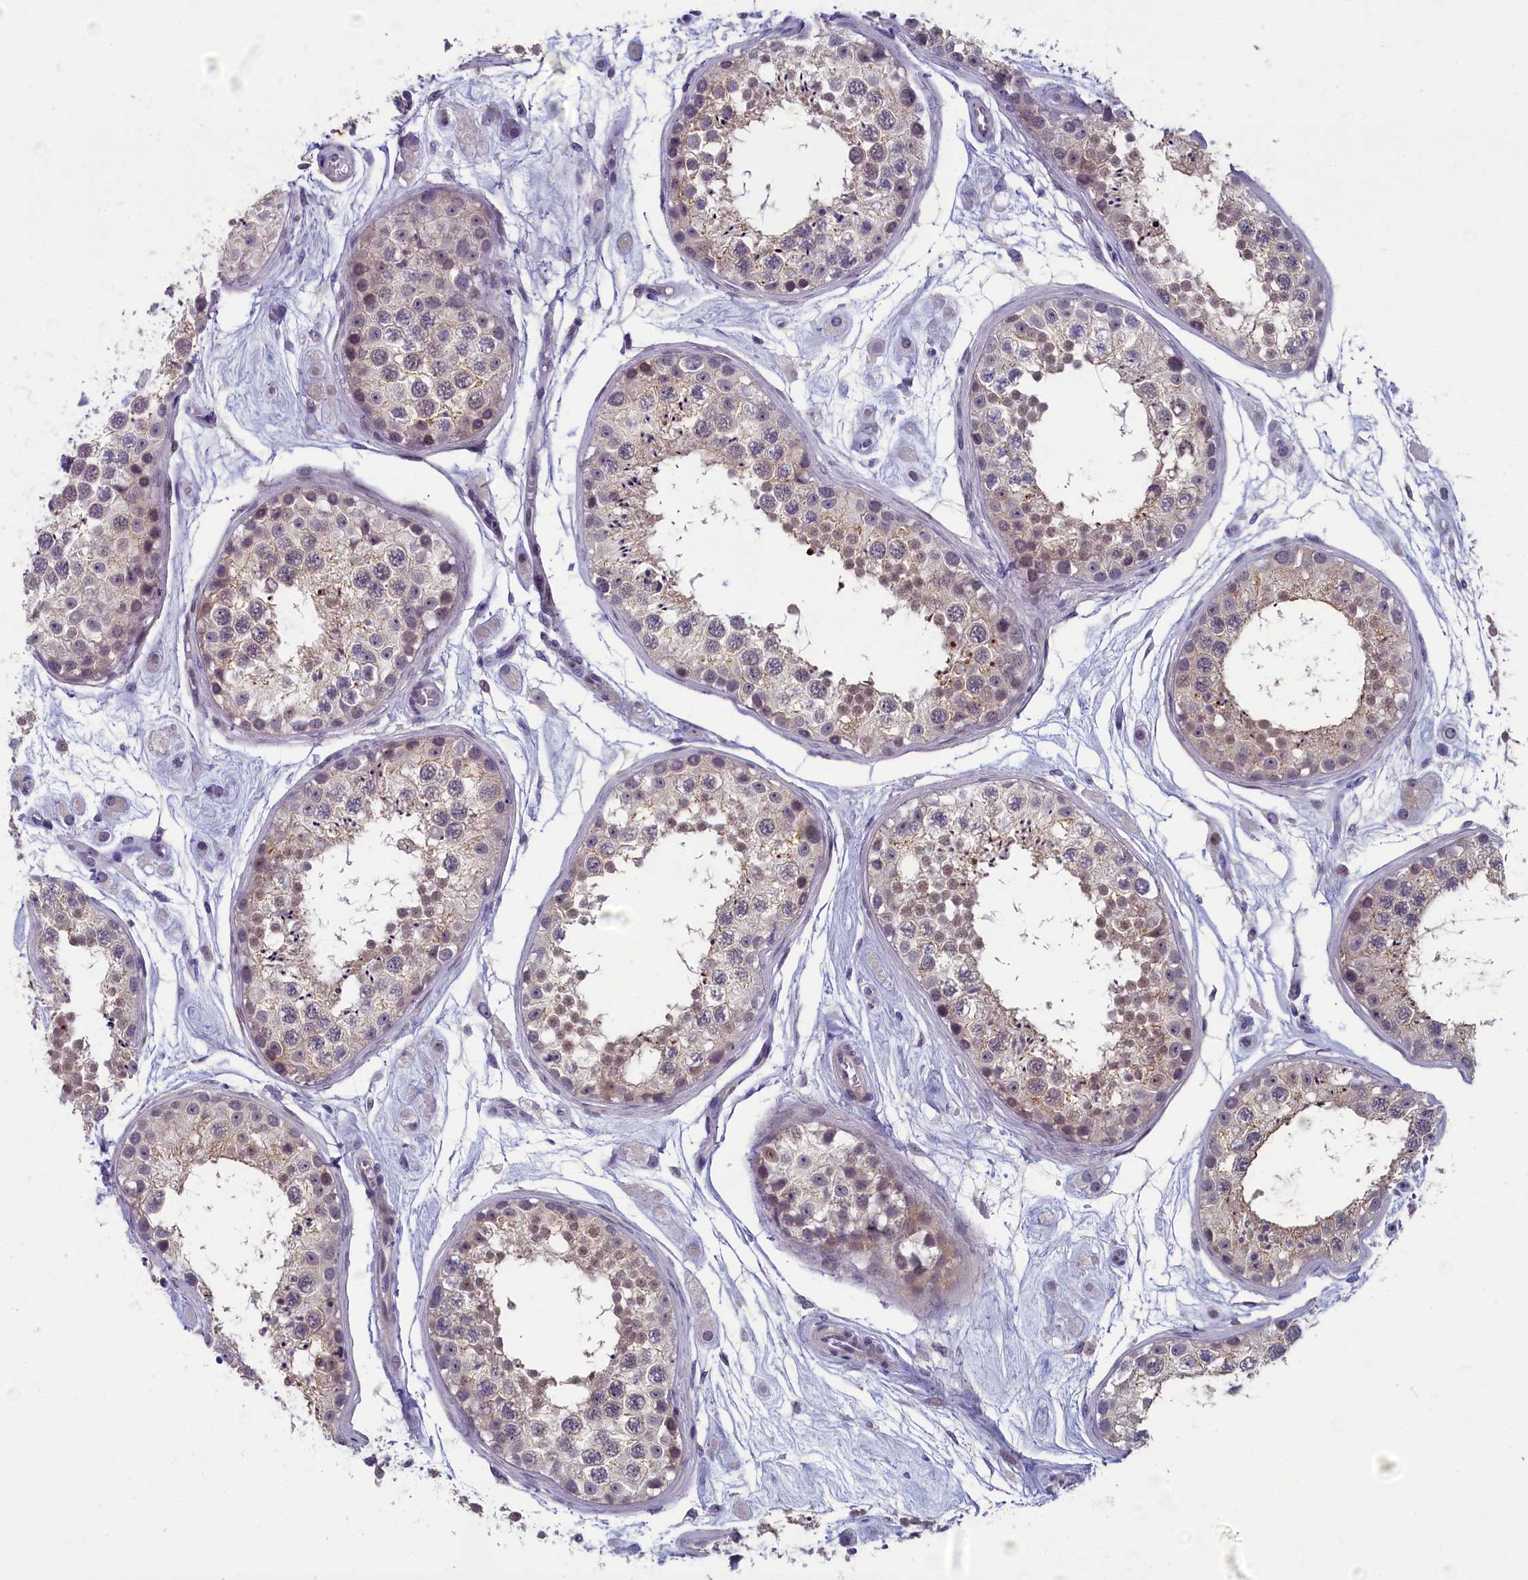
{"staining": {"intensity": "weak", "quantity": "25%-75%", "location": "nuclear"}, "tissue": "testis", "cell_type": "Cells in seminiferous ducts", "image_type": "normal", "snomed": [{"axis": "morphology", "description": "Normal tissue, NOS"}, {"axis": "topography", "description": "Testis"}], "caption": "A low amount of weak nuclear positivity is identified in approximately 25%-75% of cells in seminiferous ducts in unremarkable testis.", "gene": "CNEP1R1", "patient": {"sex": "male", "age": 25}}